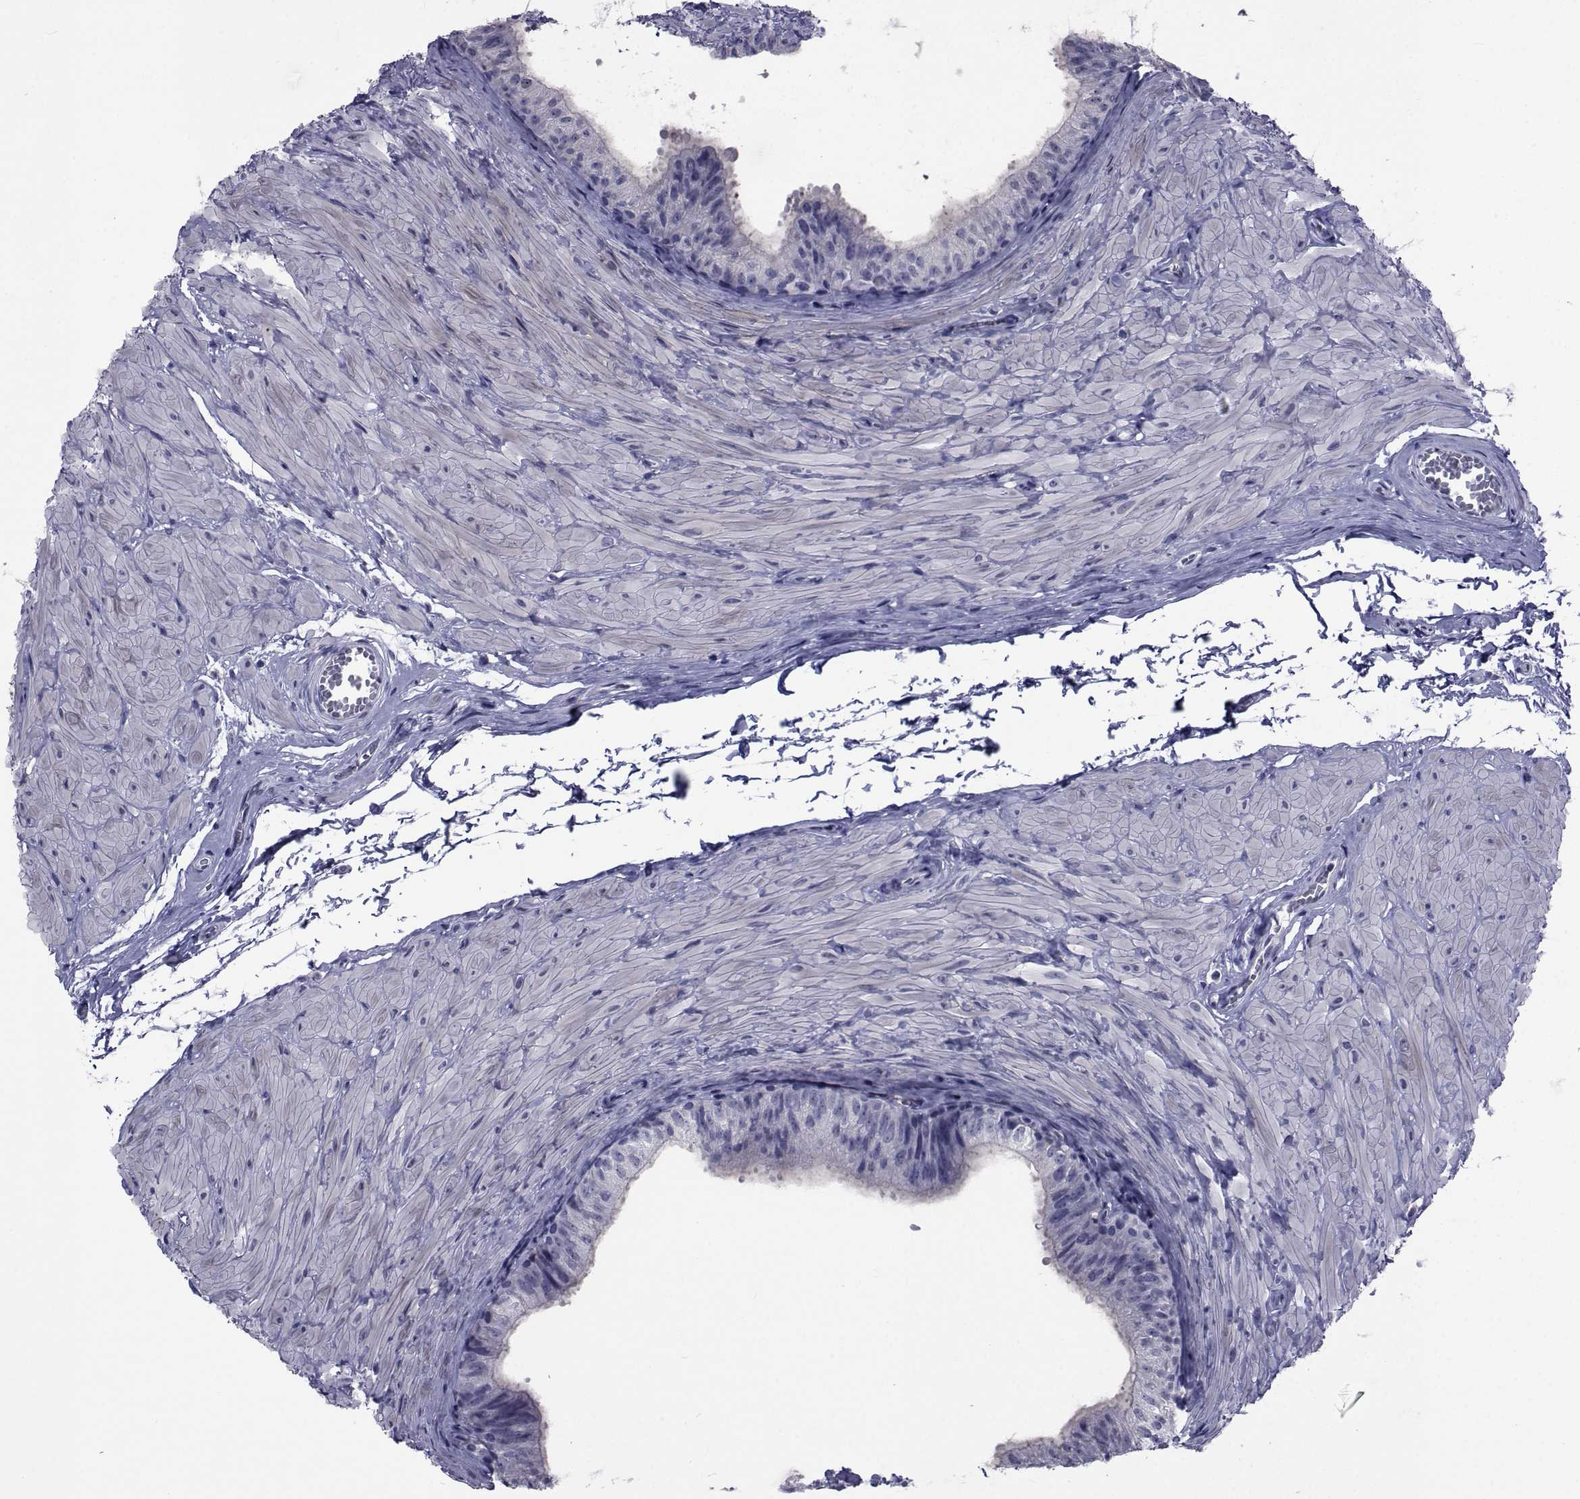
{"staining": {"intensity": "negative", "quantity": "none", "location": "none"}, "tissue": "epididymis", "cell_type": "Glandular cells", "image_type": "normal", "snomed": [{"axis": "morphology", "description": "Normal tissue, NOS"}, {"axis": "topography", "description": "Epididymis"}, {"axis": "topography", "description": "Vas deferens"}], "caption": "Normal epididymis was stained to show a protein in brown. There is no significant positivity in glandular cells.", "gene": "SEMA5B", "patient": {"sex": "male", "age": 23}}